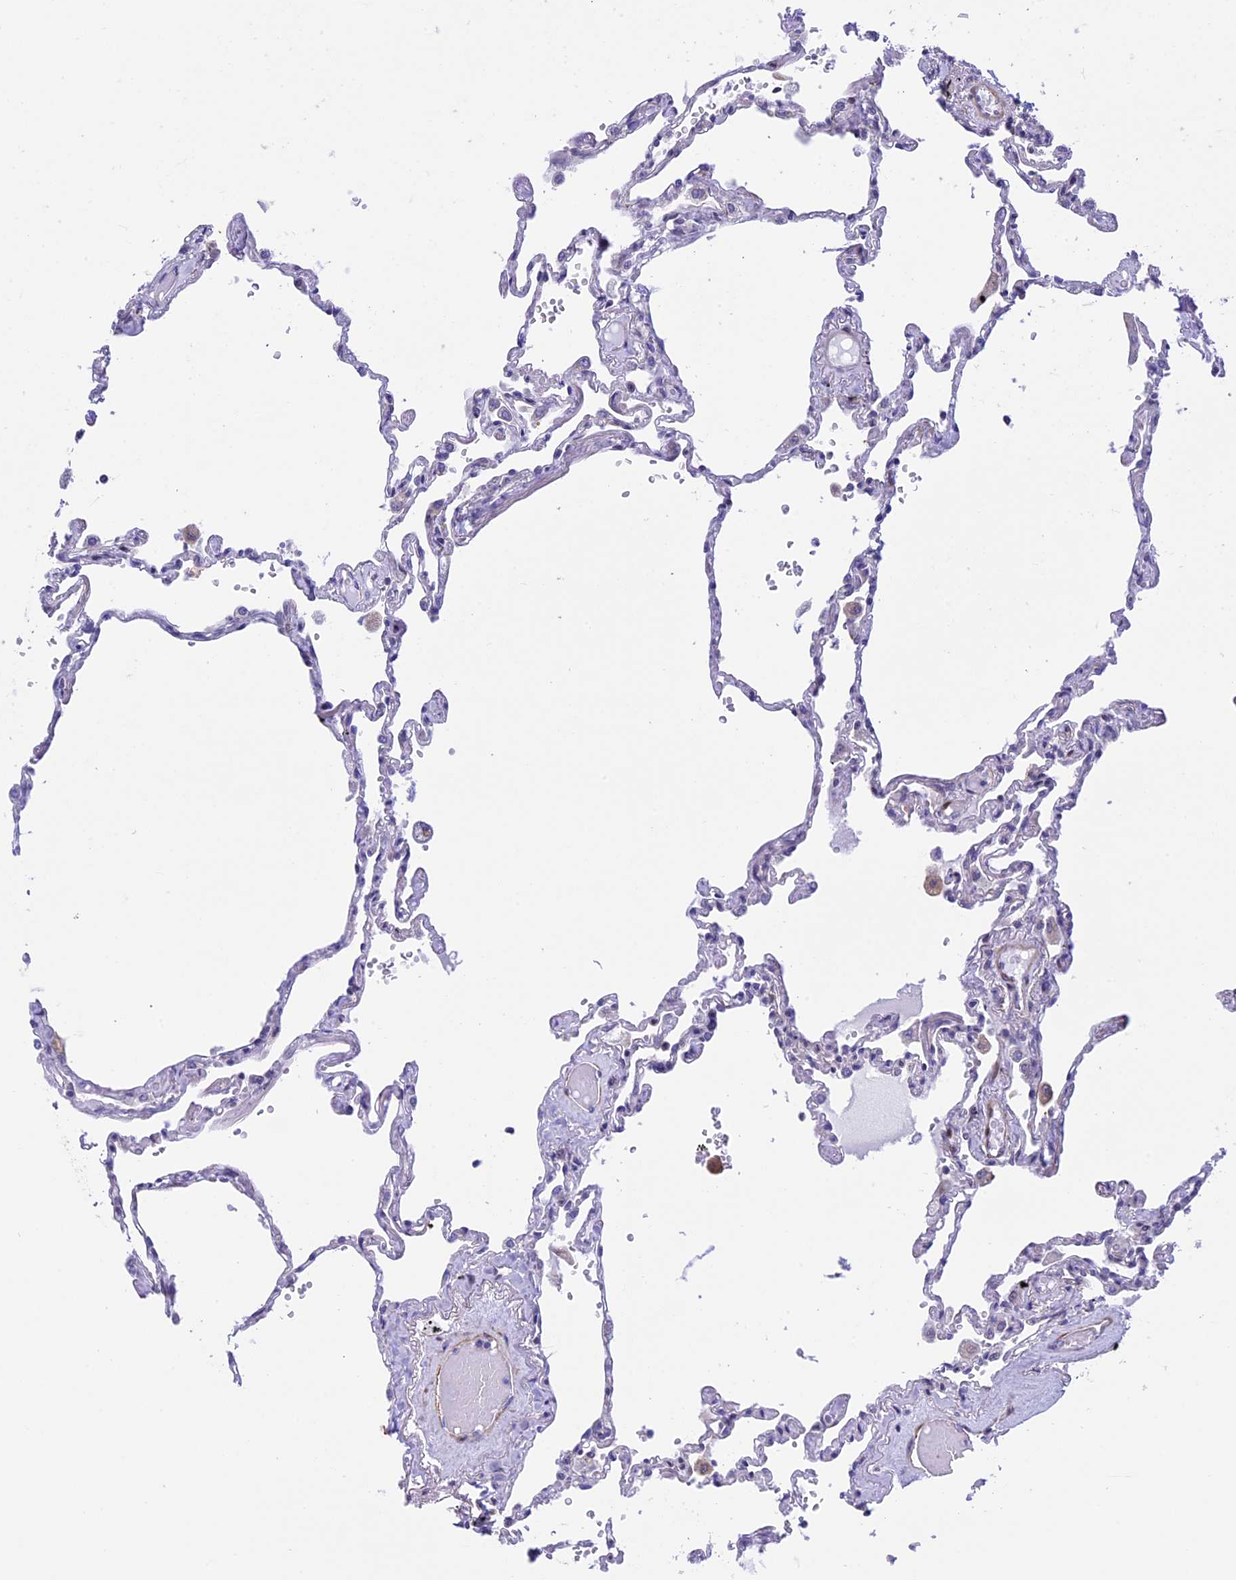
{"staining": {"intensity": "negative", "quantity": "none", "location": "none"}, "tissue": "lung", "cell_type": "Alveolar cells", "image_type": "normal", "snomed": [{"axis": "morphology", "description": "Normal tissue, NOS"}, {"axis": "topography", "description": "Lung"}], "caption": "High power microscopy photomicrograph of an immunohistochemistry histopathology image of benign lung, revealing no significant expression in alveolar cells. Brightfield microscopy of IHC stained with DAB (3,3'-diaminobenzidine) (brown) and hematoxylin (blue), captured at high magnification.", "gene": "IGSF6", "patient": {"sex": "female", "age": 67}}